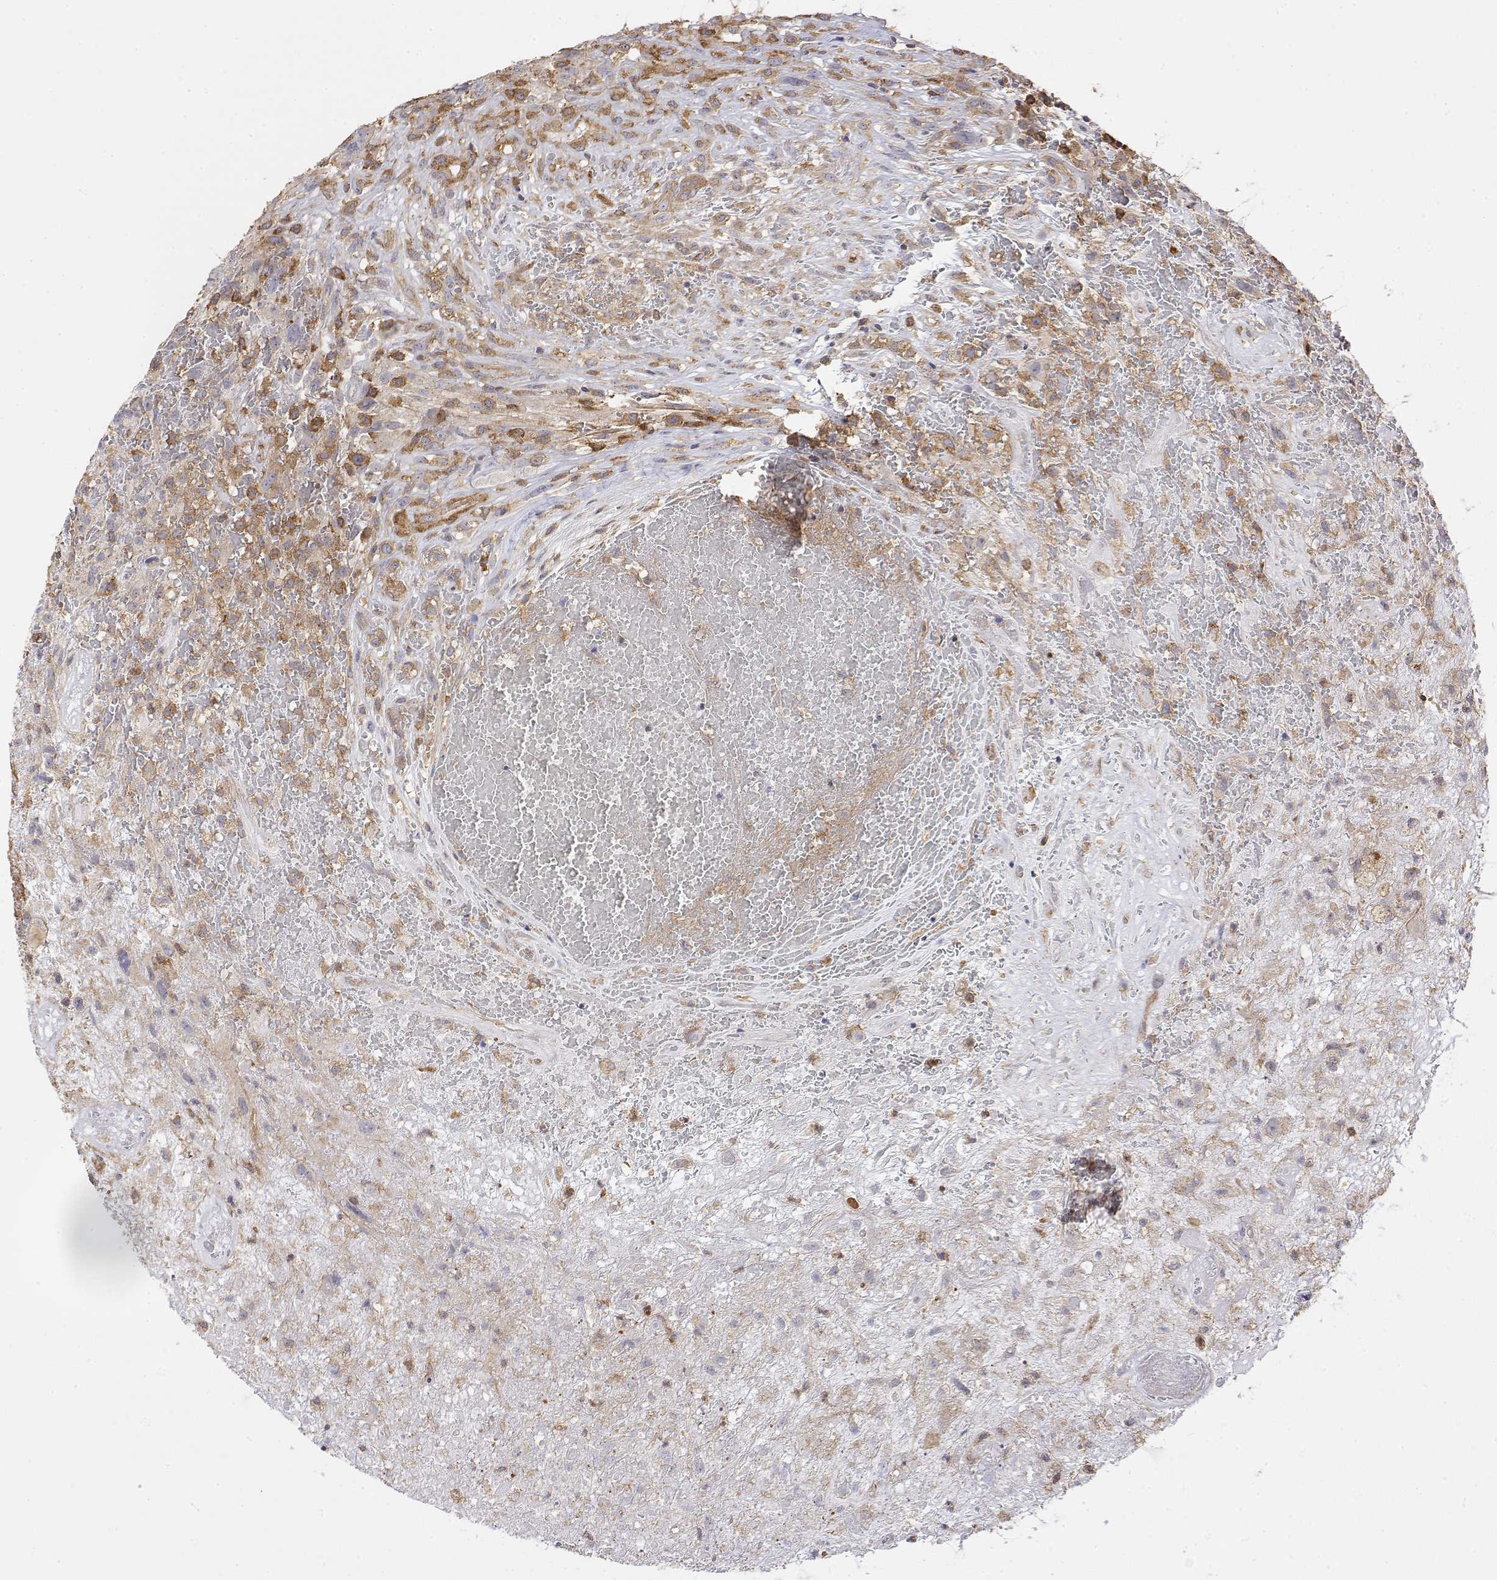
{"staining": {"intensity": "moderate", "quantity": "25%-75%", "location": "cytoplasmic/membranous"}, "tissue": "glioma", "cell_type": "Tumor cells", "image_type": "cancer", "snomed": [{"axis": "morphology", "description": "Glioma, malignant, High grade"}, {"axis": "topography", "description": "Brain"}], "caption": "DAB immunohistochemical staining of malignant high-grade glioma exhibits moderate cytoplasmic/membranous protein positivity in approximately 25%-75% of tumor cells.", "gene": "PACSIN2", "patient": {"sex": "male", "age": 46}}